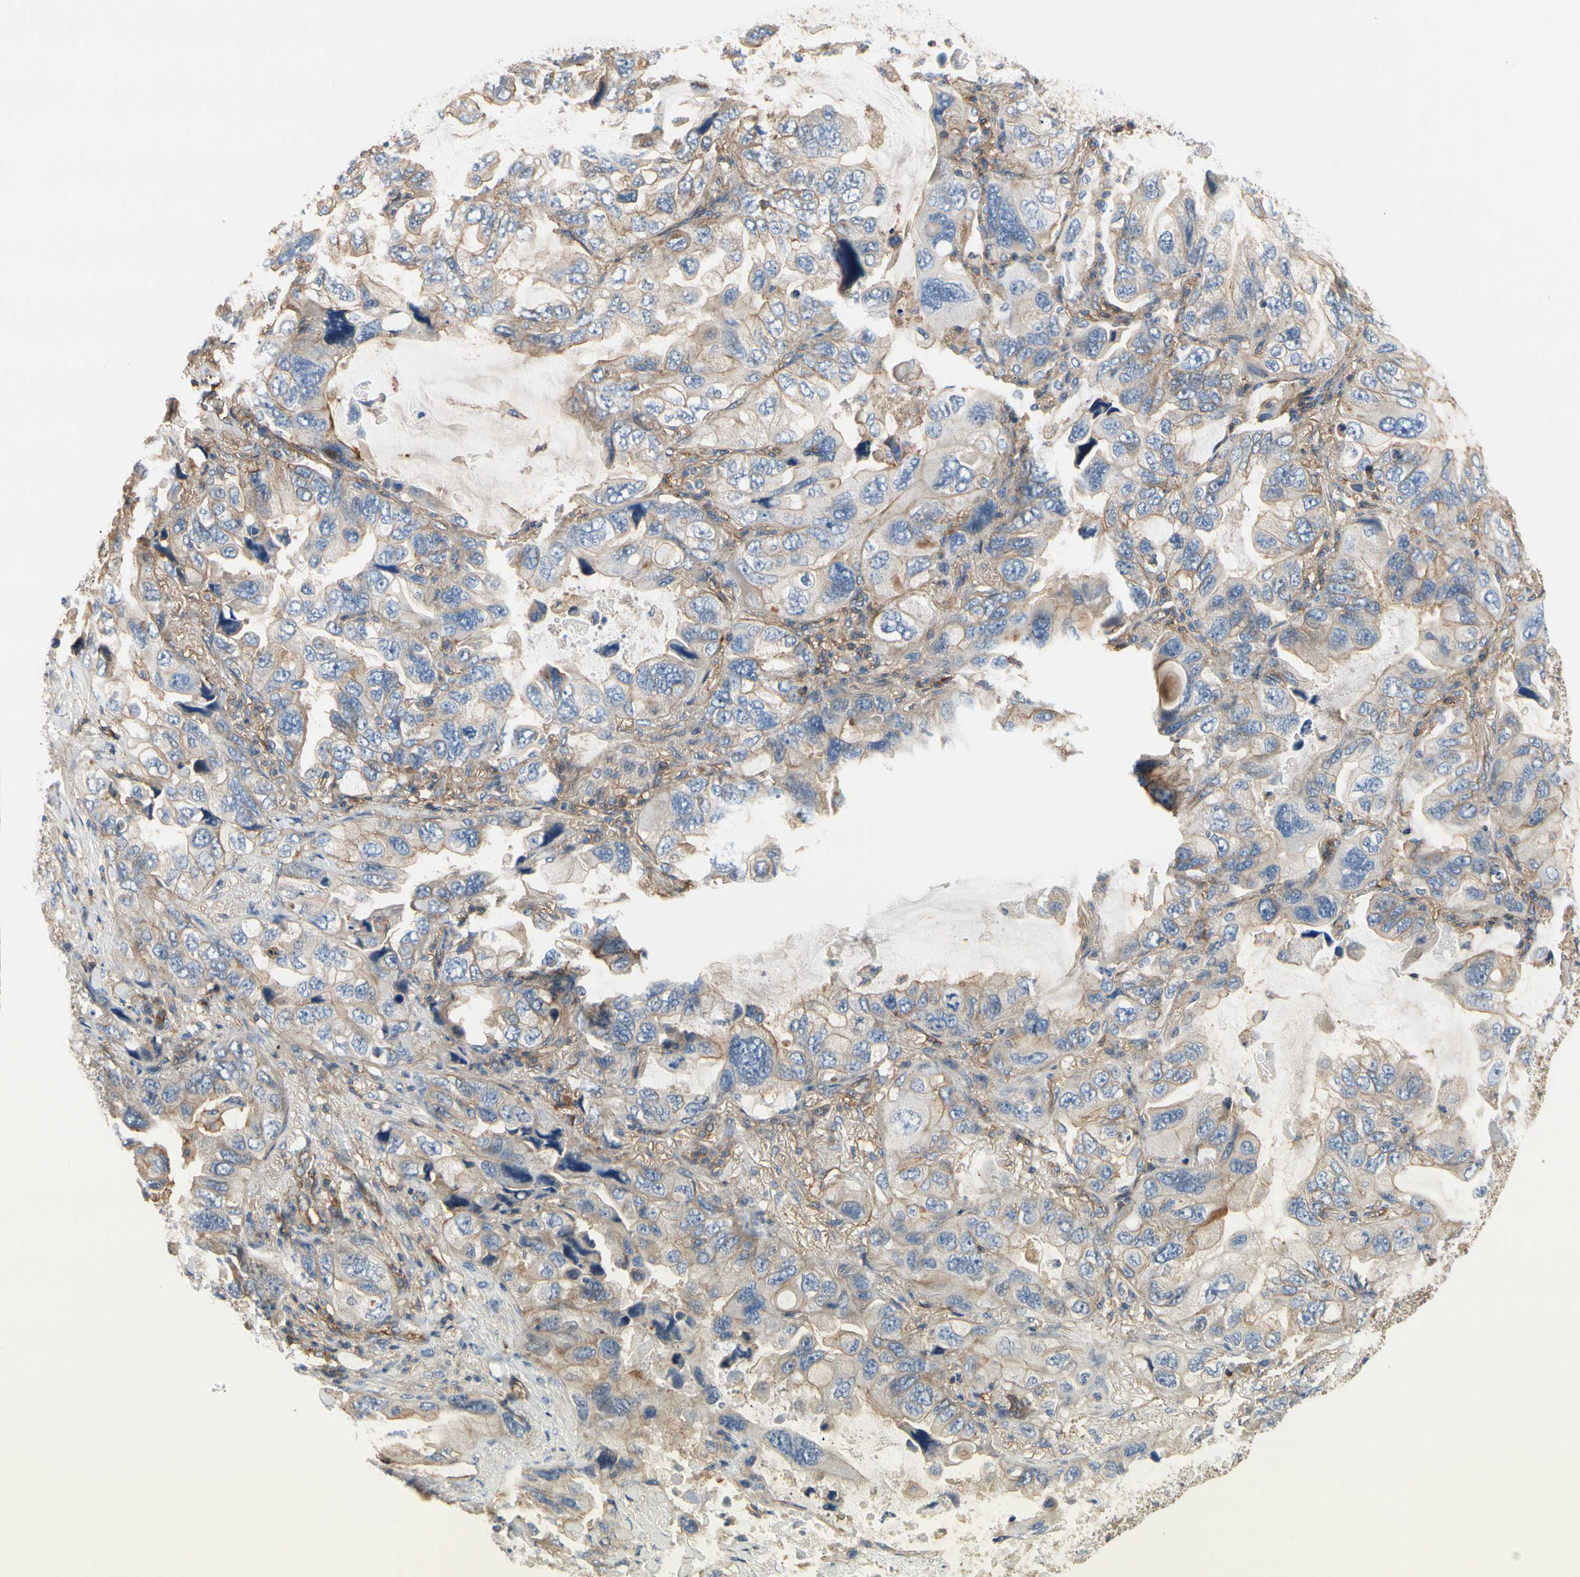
{"staining": {"intensity": "weak", "quantity": "<25%", "location": "cytoplasmic/membranous"}, "tissue": "lung cancer", "cell_type": "Tumor cells", "image_type": "cancer", "snomed": [{"axis": "morphology", "description": "Squamous cell carcinoma, NOS"}, {"axis": "topography", "description": "Lung"}], "caption": "A photomicrograph of human lung cancer is negative for staining in tumor cells.", "gene": "IL1RL1", "patient": {"sex": "female", "age": 73}}